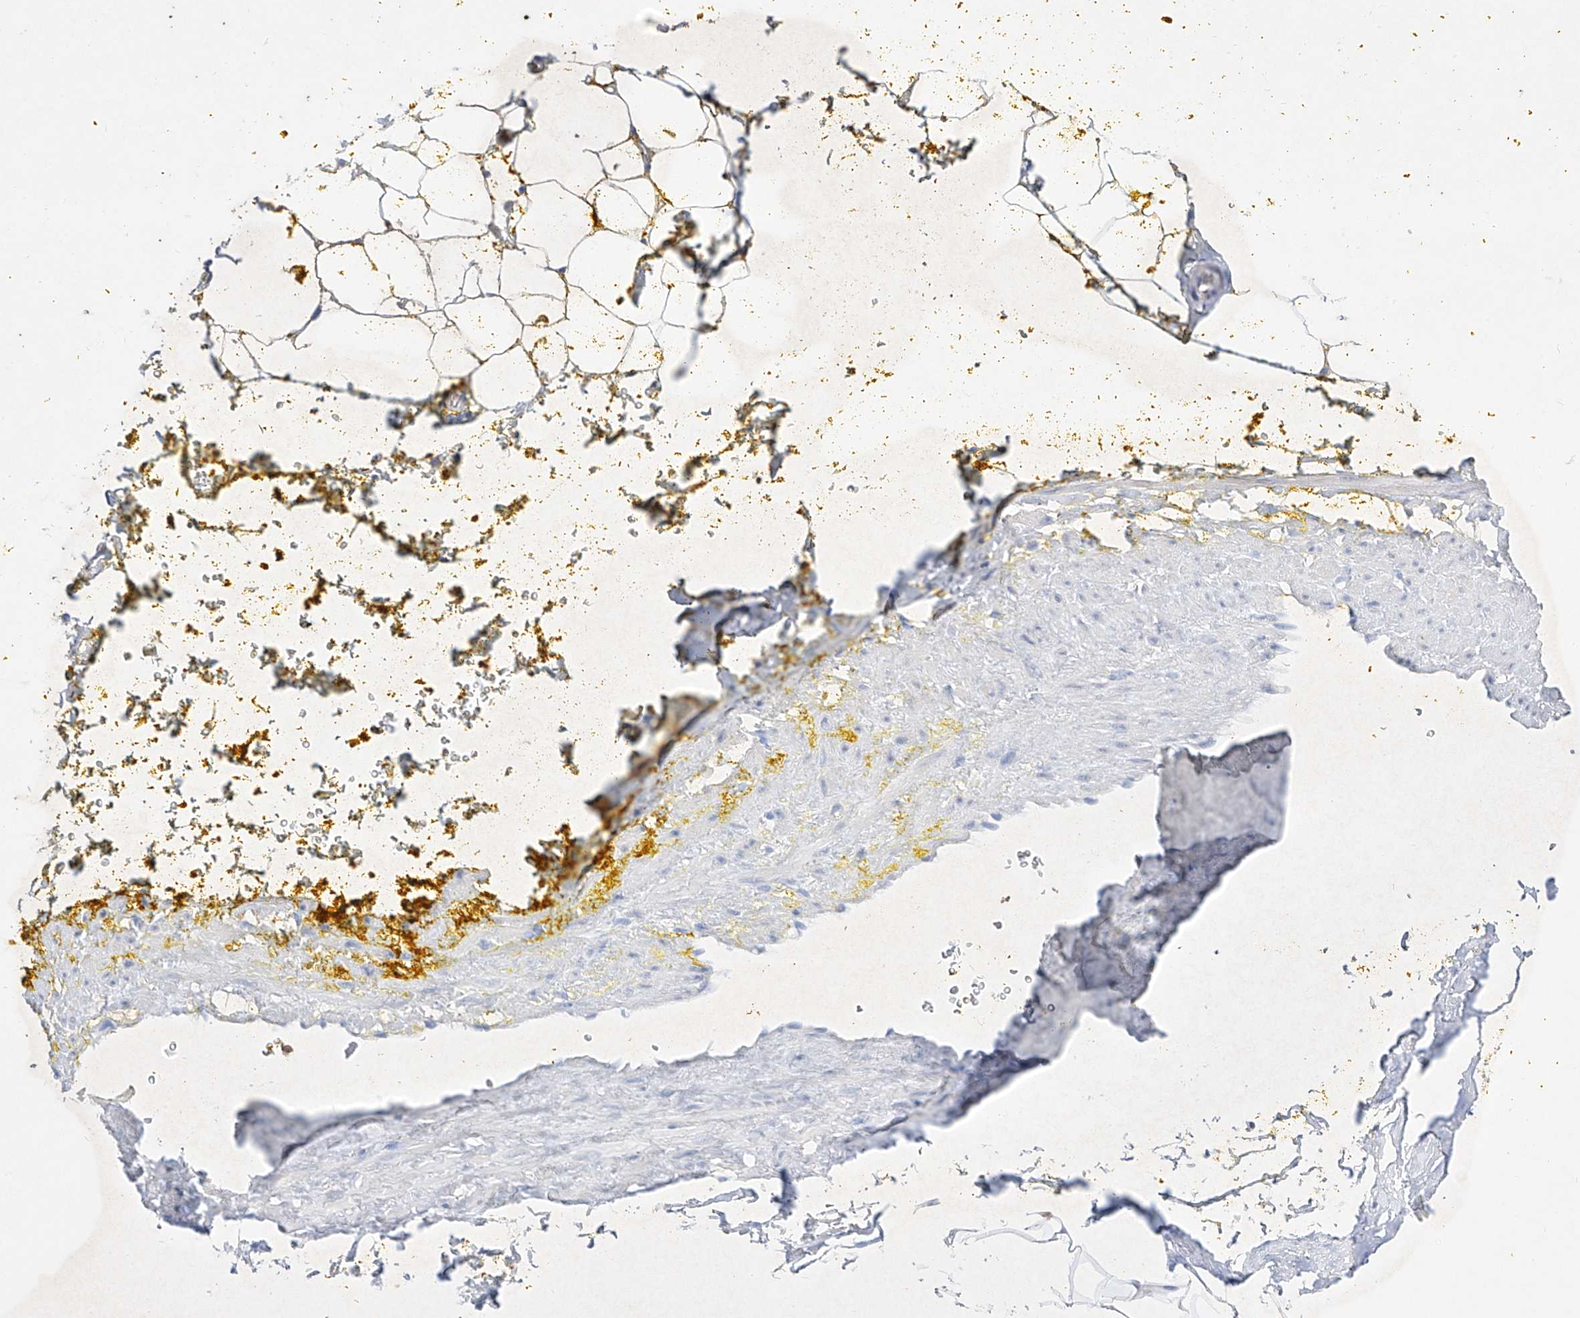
{"staining": {"intensity": "negative", "quantity": "none", "location": "none"}, "tissue": "adipose tissue", "cell_type": "Adipocytes", "image_type": "normal", "snomed": [{"axis": "morphology", "description": "Normal tissue, NOS"}, {"axis": "morphology", "description": "Adenocarcinoma, Low grade"}, {"axis": "topography", "description": "Prostate"}, {"axis": "topography", "description": "Peripheral nerve tissue"}], "caption": "High power microscopy micrograph of an IHC micrograph of normal adipose tissue, revealing no significant expression in adipocytes.", "gene": "TM7SF2", "patient": {"sex": "male", "age": 63}}